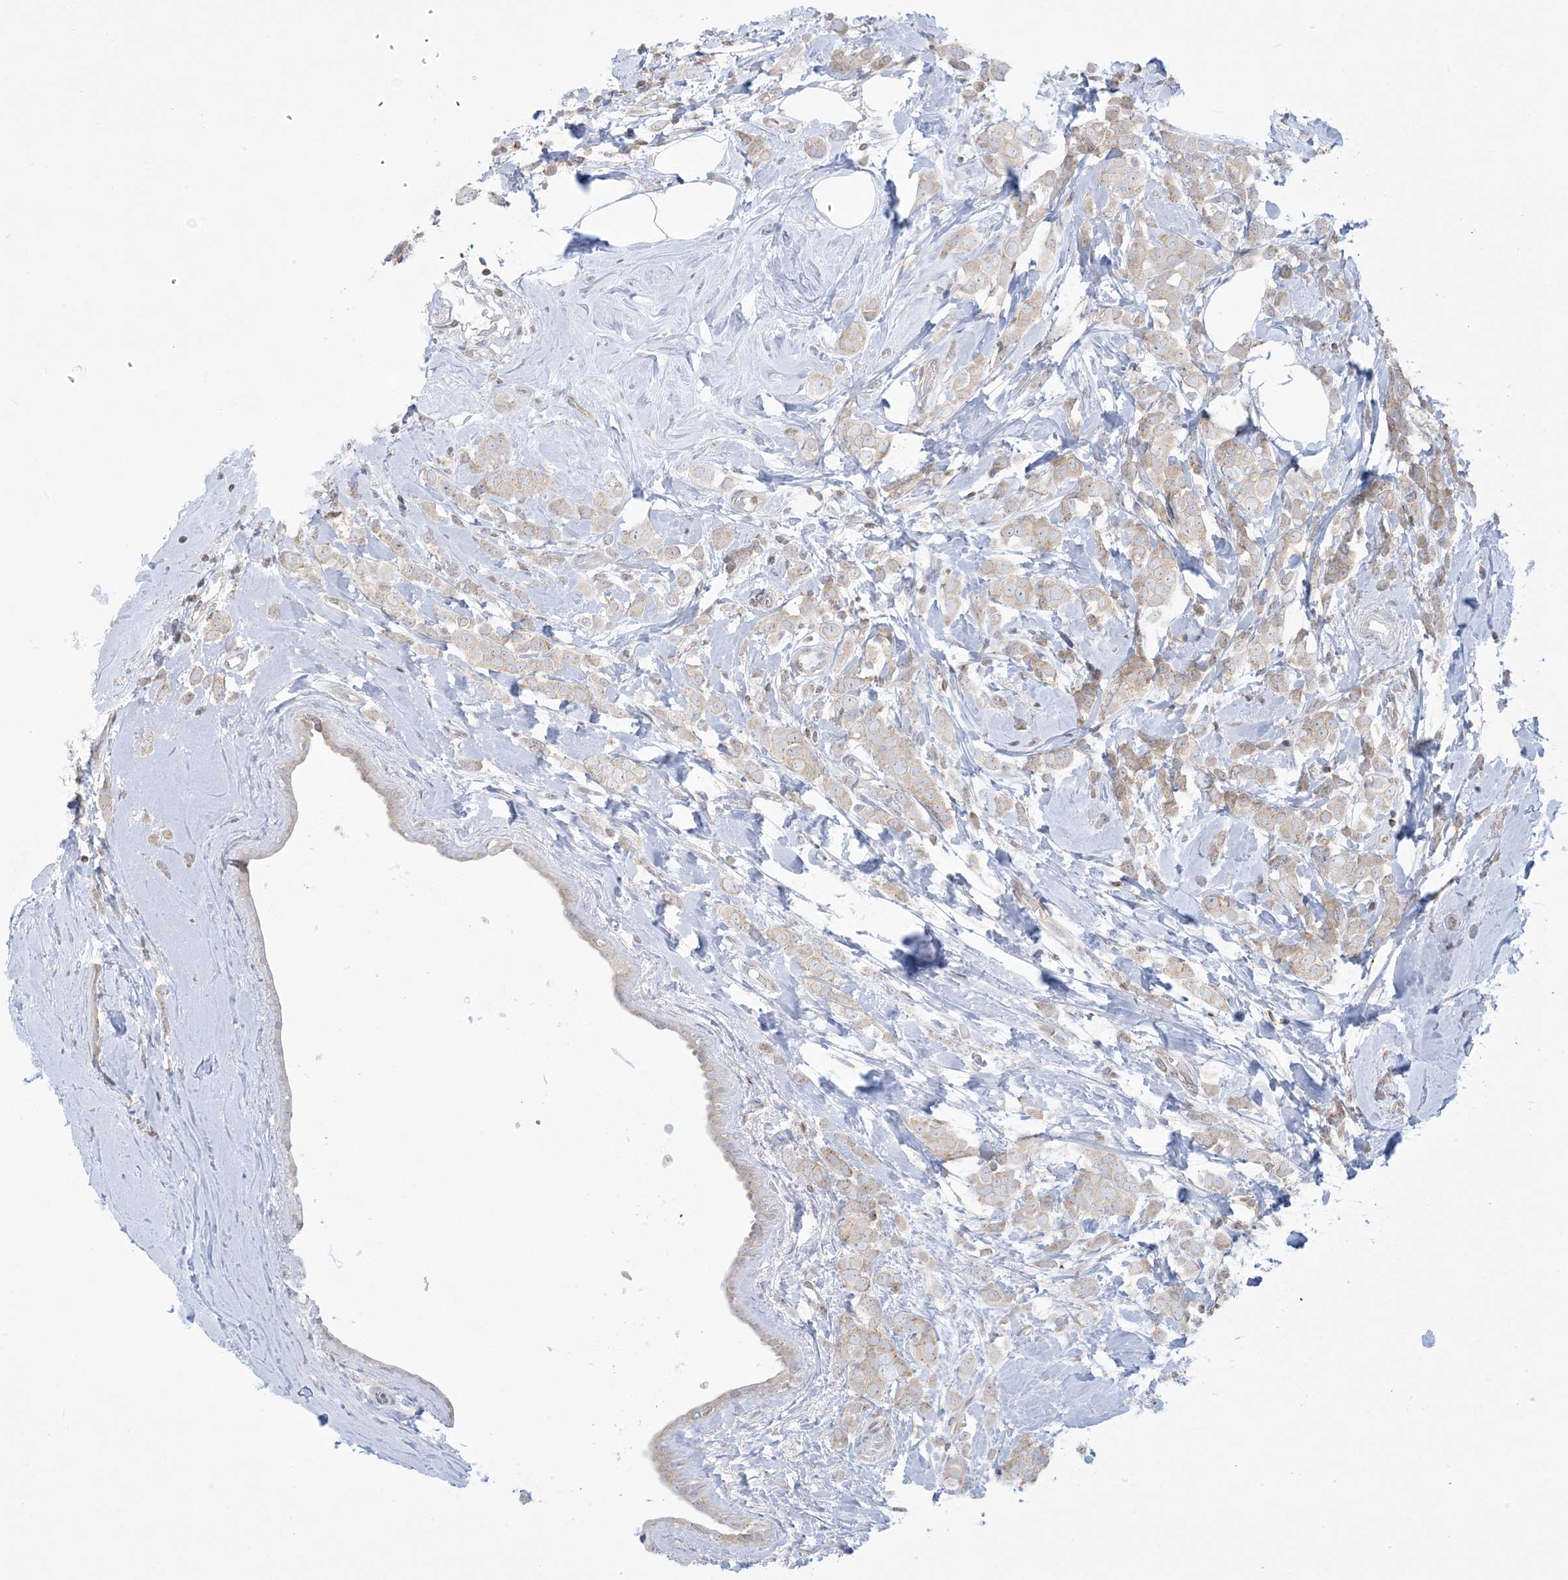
{"staining": {"intensity": "weak", "quantity": ">75%", "location": "cytoplasmic/membranous"}, "tissue": "breast cancer", "cell_type": "Tumor cells", "image_type": "cancer", "snomed": [{"axis": "morphology", "description": "Lobular carcinoma"}, {"axis": "topography", "description": "Breast"}], "caption": "Lobular carcinoma (breast) stained for a protein (brown) reveals weak cytoplasmic/membranous positive positivity in about >75% of tumor cells.", "gene": "SLAMF9", "patient": {"sex": "female", "age": 47}}